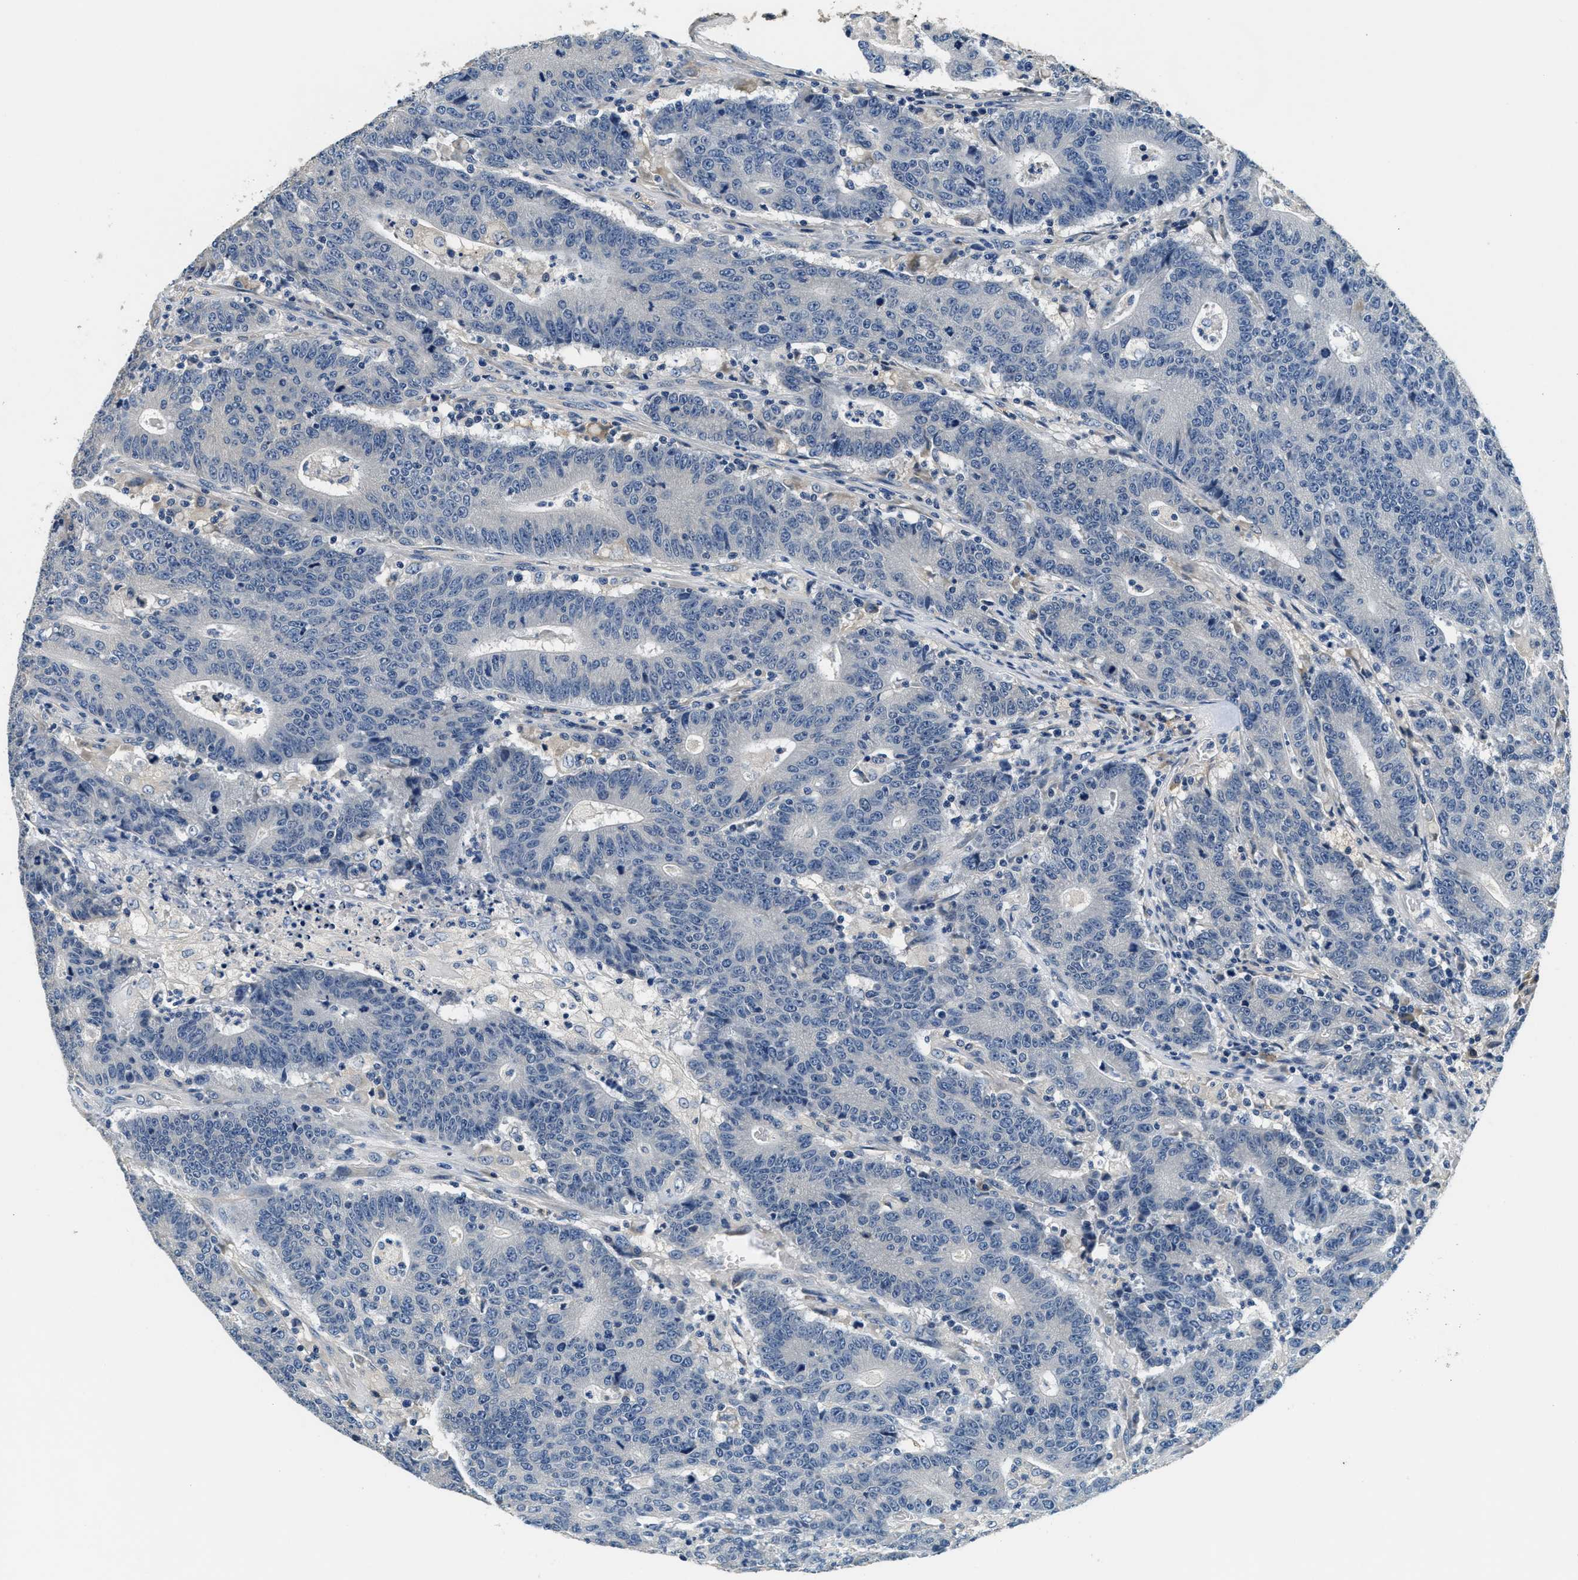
{"staining": {"intensity": "negative", "quantity": "none", "location": "none"}, "tissue": "colorectal cancer", "cell_type": "Tumor cells", "image_type": "cancer", "snomed": [{"axis": "morphology", "description": "Normal tissue, NOS"}, {"axis": "morphology", "description": "Adenocarcinoma, NOS"}, {"axis": "topography", "description": "Colon"}], "caption": "A high-resolution image shows immunohistochemistry staining of colorectal cancer (adenocarcinoma), which exhibits no significant expression in tumor cells.", "gene": "ALDH3A2", "patient": {"sex": "female", "age": 75}}